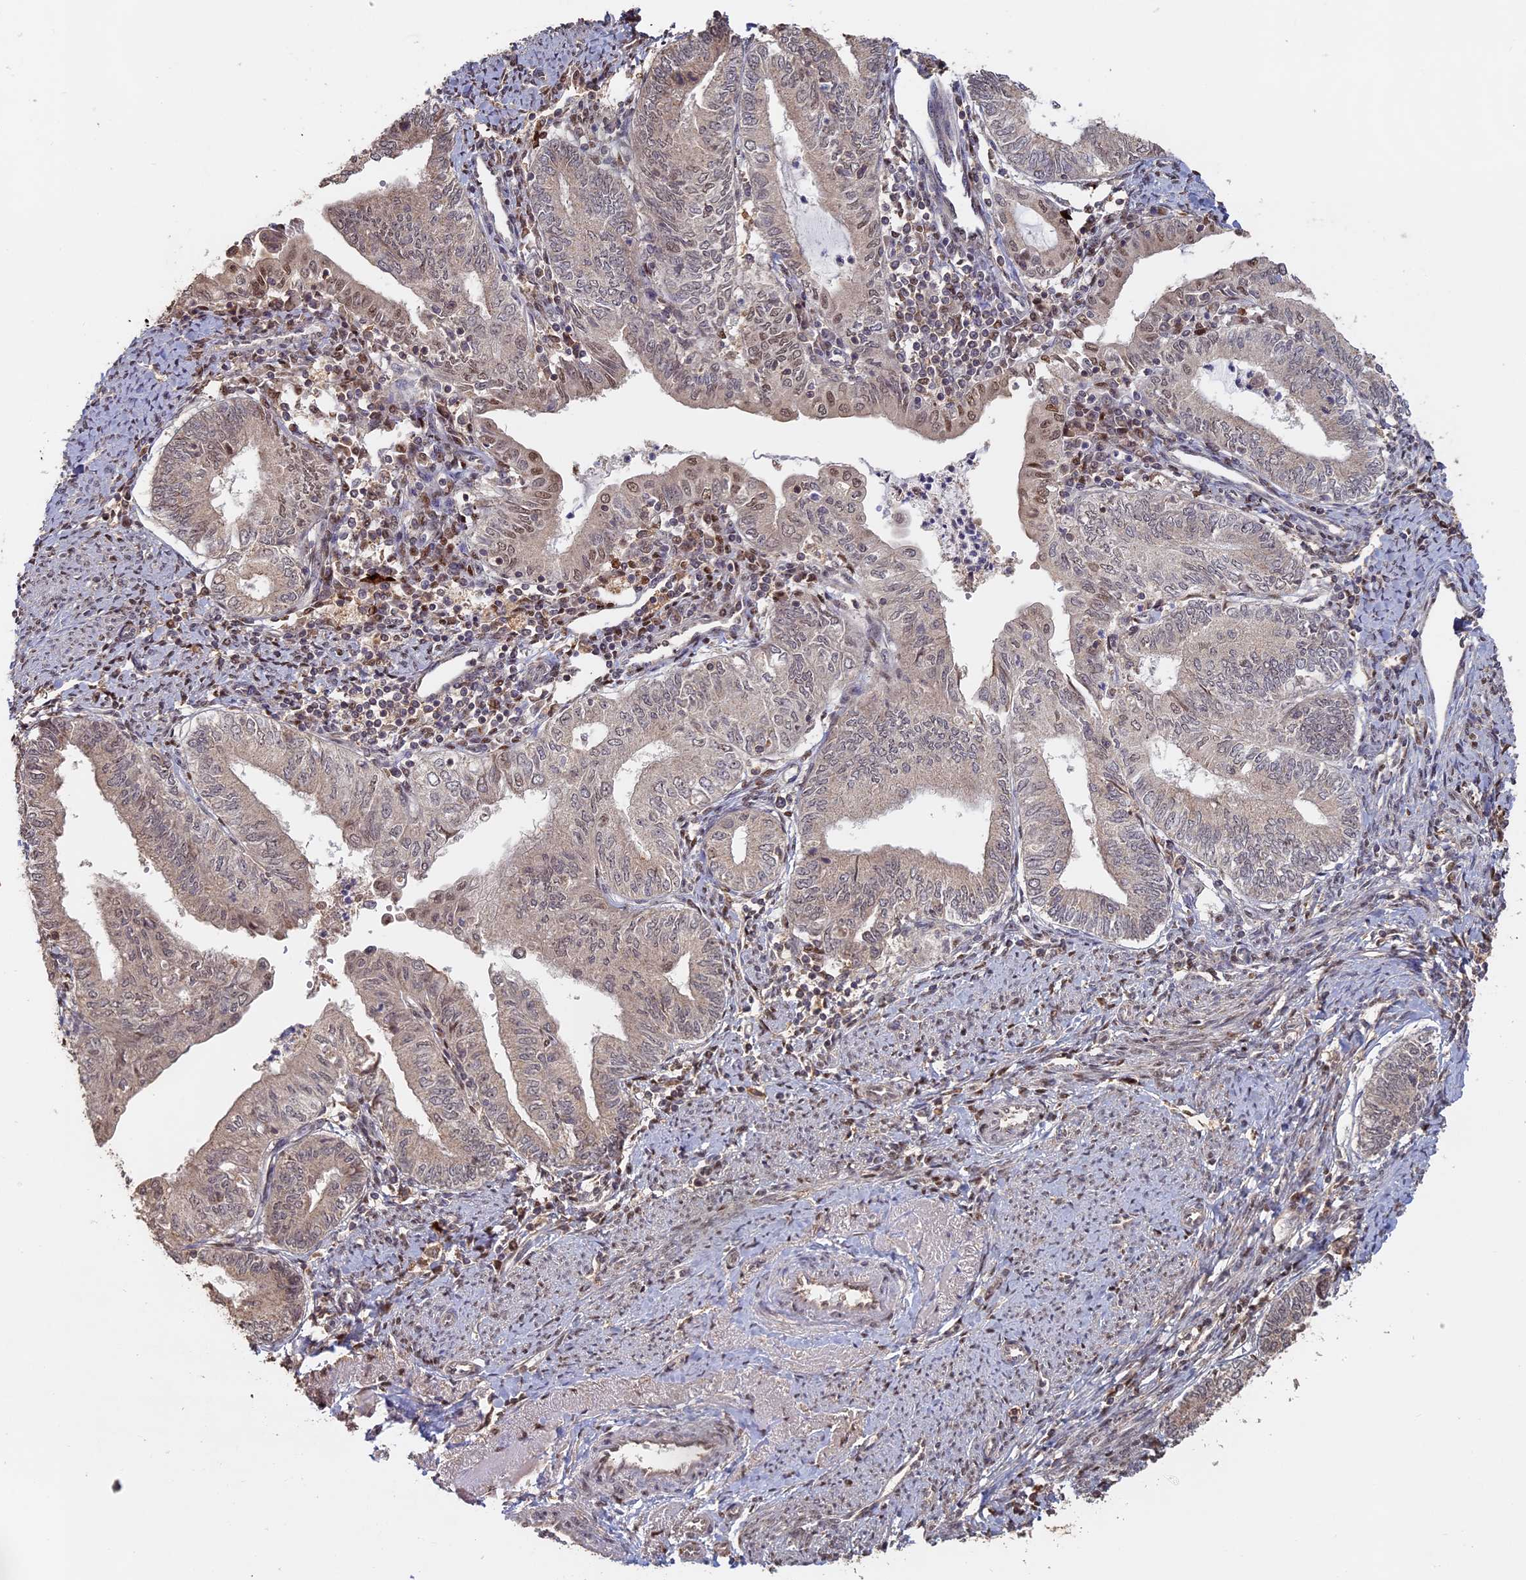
{"staining": {"intensity": "negative", "quantity": "none", "location": "none"}, "tissue": "endometrial cancer", "cell_type": "Tumor cells", "image_type": "cancer", "snomed": [{"axis": "morphology", "description": "Adenocarcinoma, NOS"}, {"axis": "topography", "description": "Endometrium"}], "caption": "Tumor cells show no significant positivity in endometrial cancer.", "gene": "MYBL2", "patient": {"sex": "female", "age": 66}}